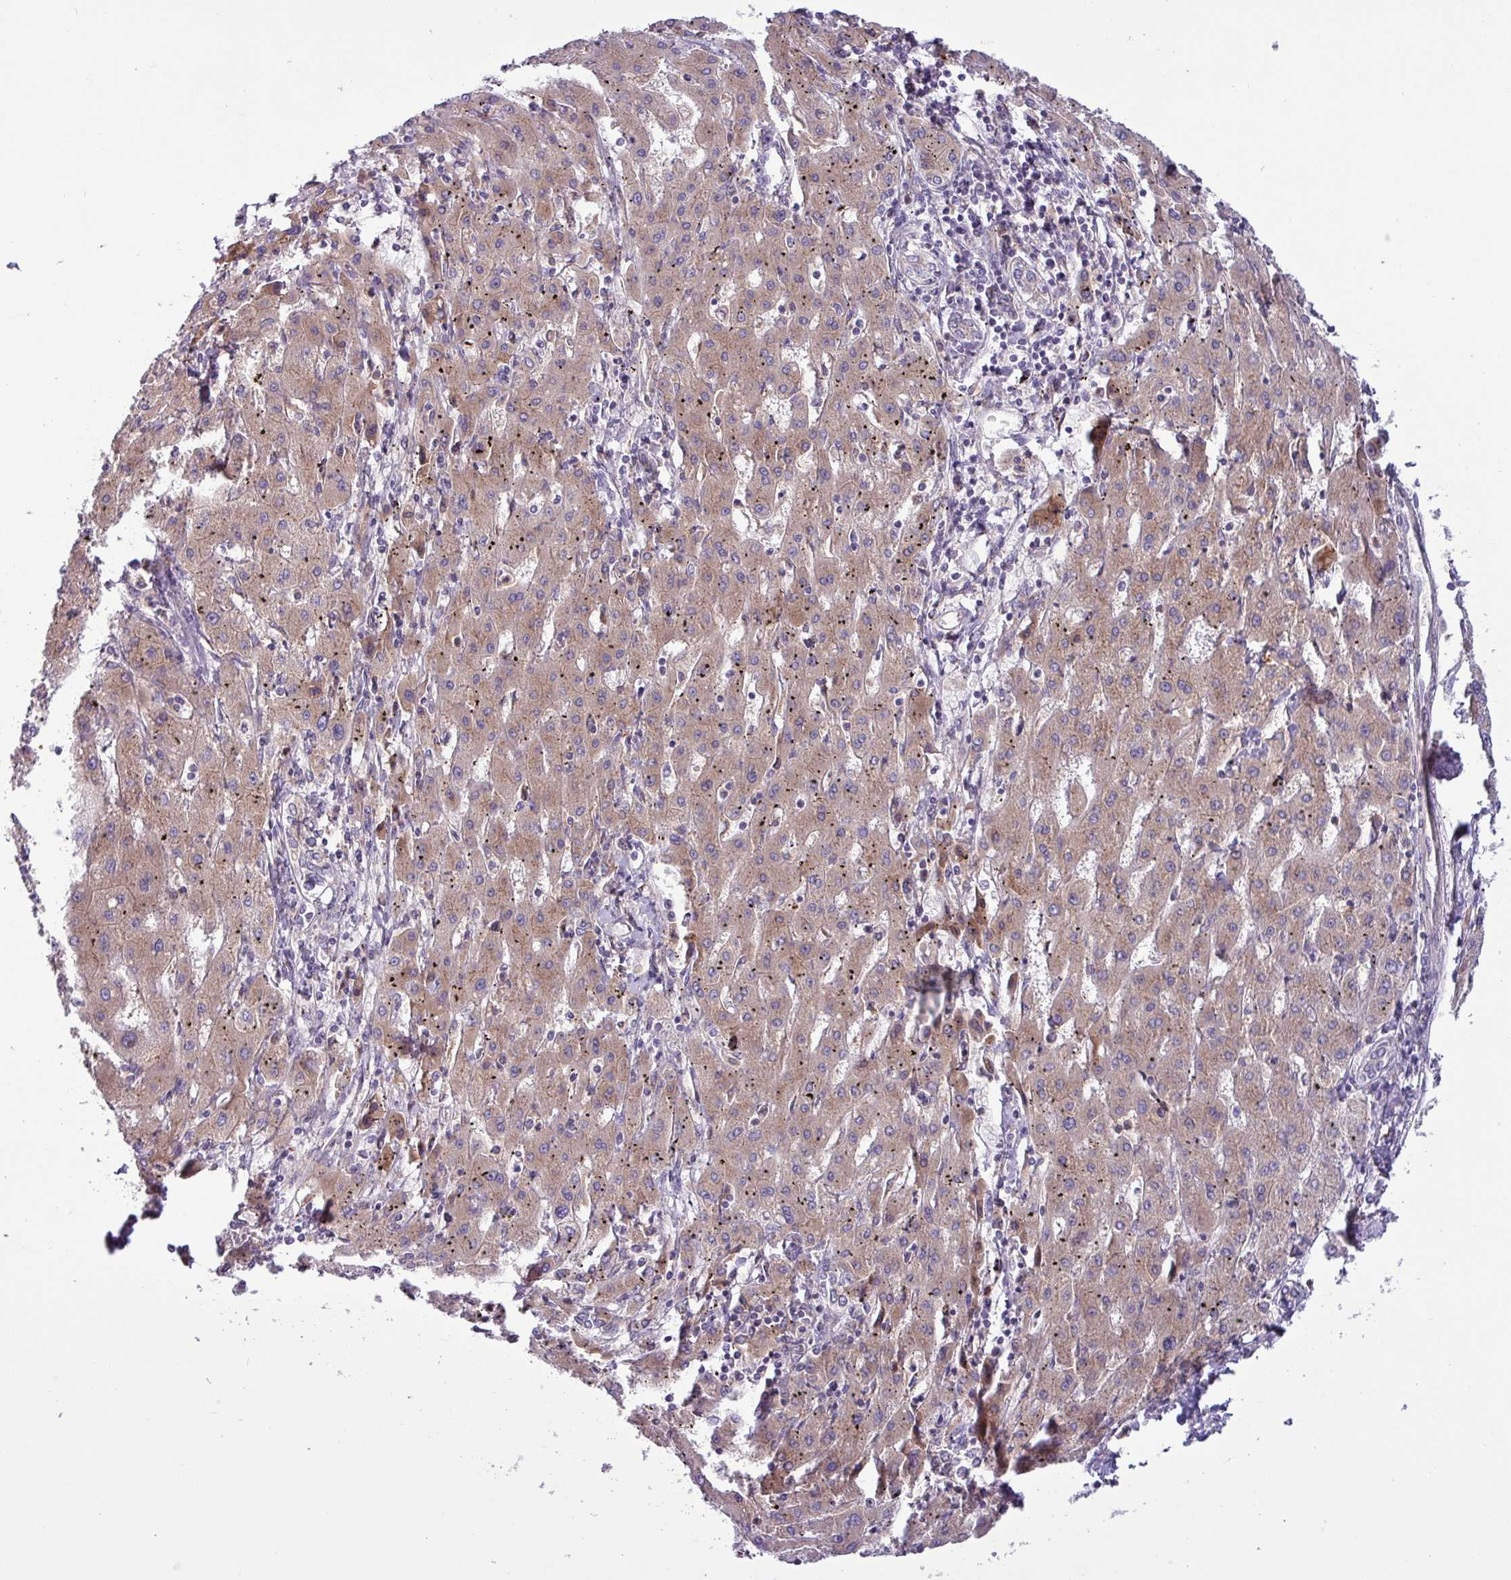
{"staining": {"intensity": "weak", "quantity": "25%-75%", "location": "cytoplasmic/membranous"}, "tissue": "liver cancer", "cell_type": "Tumor cells", "image_type": "cancer", "snomed": [{"axis": "morphology", "description": "Carcinoma, Hepatocellular, NOS"}, {"axis": "topography", "description": "Liver"}], "caption": "The histopathology image demonstrates staining of liver hepatocellular carcinoma, revealing weak cytoplasmic/membranous protein staining (brown color) within tumor cells.", "gene": "RAB19", "patient": {"sex": "male", "age": 72}}